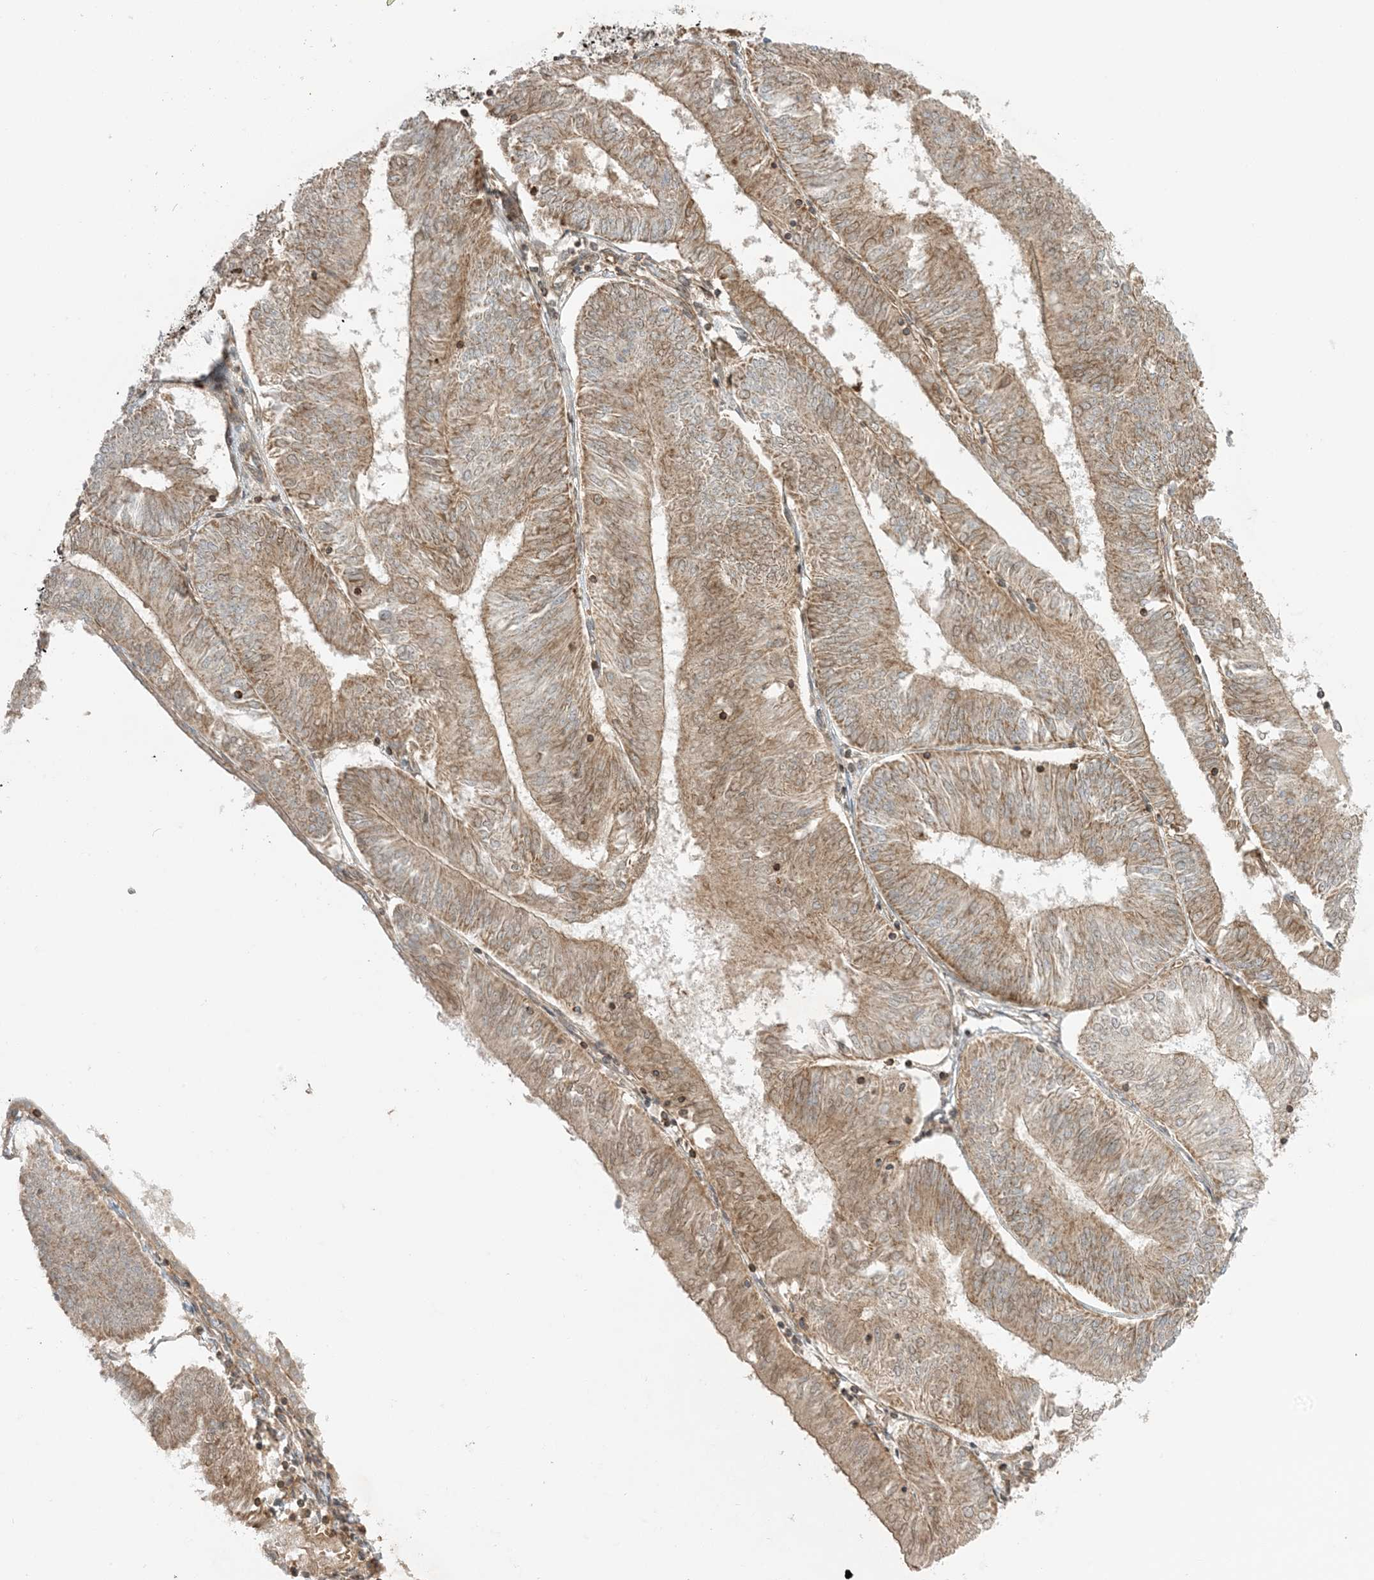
{"staining": {"intensity": "moderate", "quantity": ">75%", "location": "cytoplasmic/membranous"}, "tissue": "endometrial cancer", "cell_type": "Tumor cells", "image_type": "cancer", "snomed": [{"axis": "morphology", "description": "Adenocarcinoma, NOS"}, {"axis": "topography", "description": "Endometrium"}], "caption": "Immunohistochemical staining of endometrial cancer shows medium levels of moderate cytoplasmic/membranous protein expression in approximately >75% of tumor cells. Using DAB (3,3'-diaminobenzidine) (brown) and hematoxylin (blue) stains, captured at high magnification using brightfield microscopy.", "gene": "SLC25A12", "patient": {"sex": "female", "age": 58}}